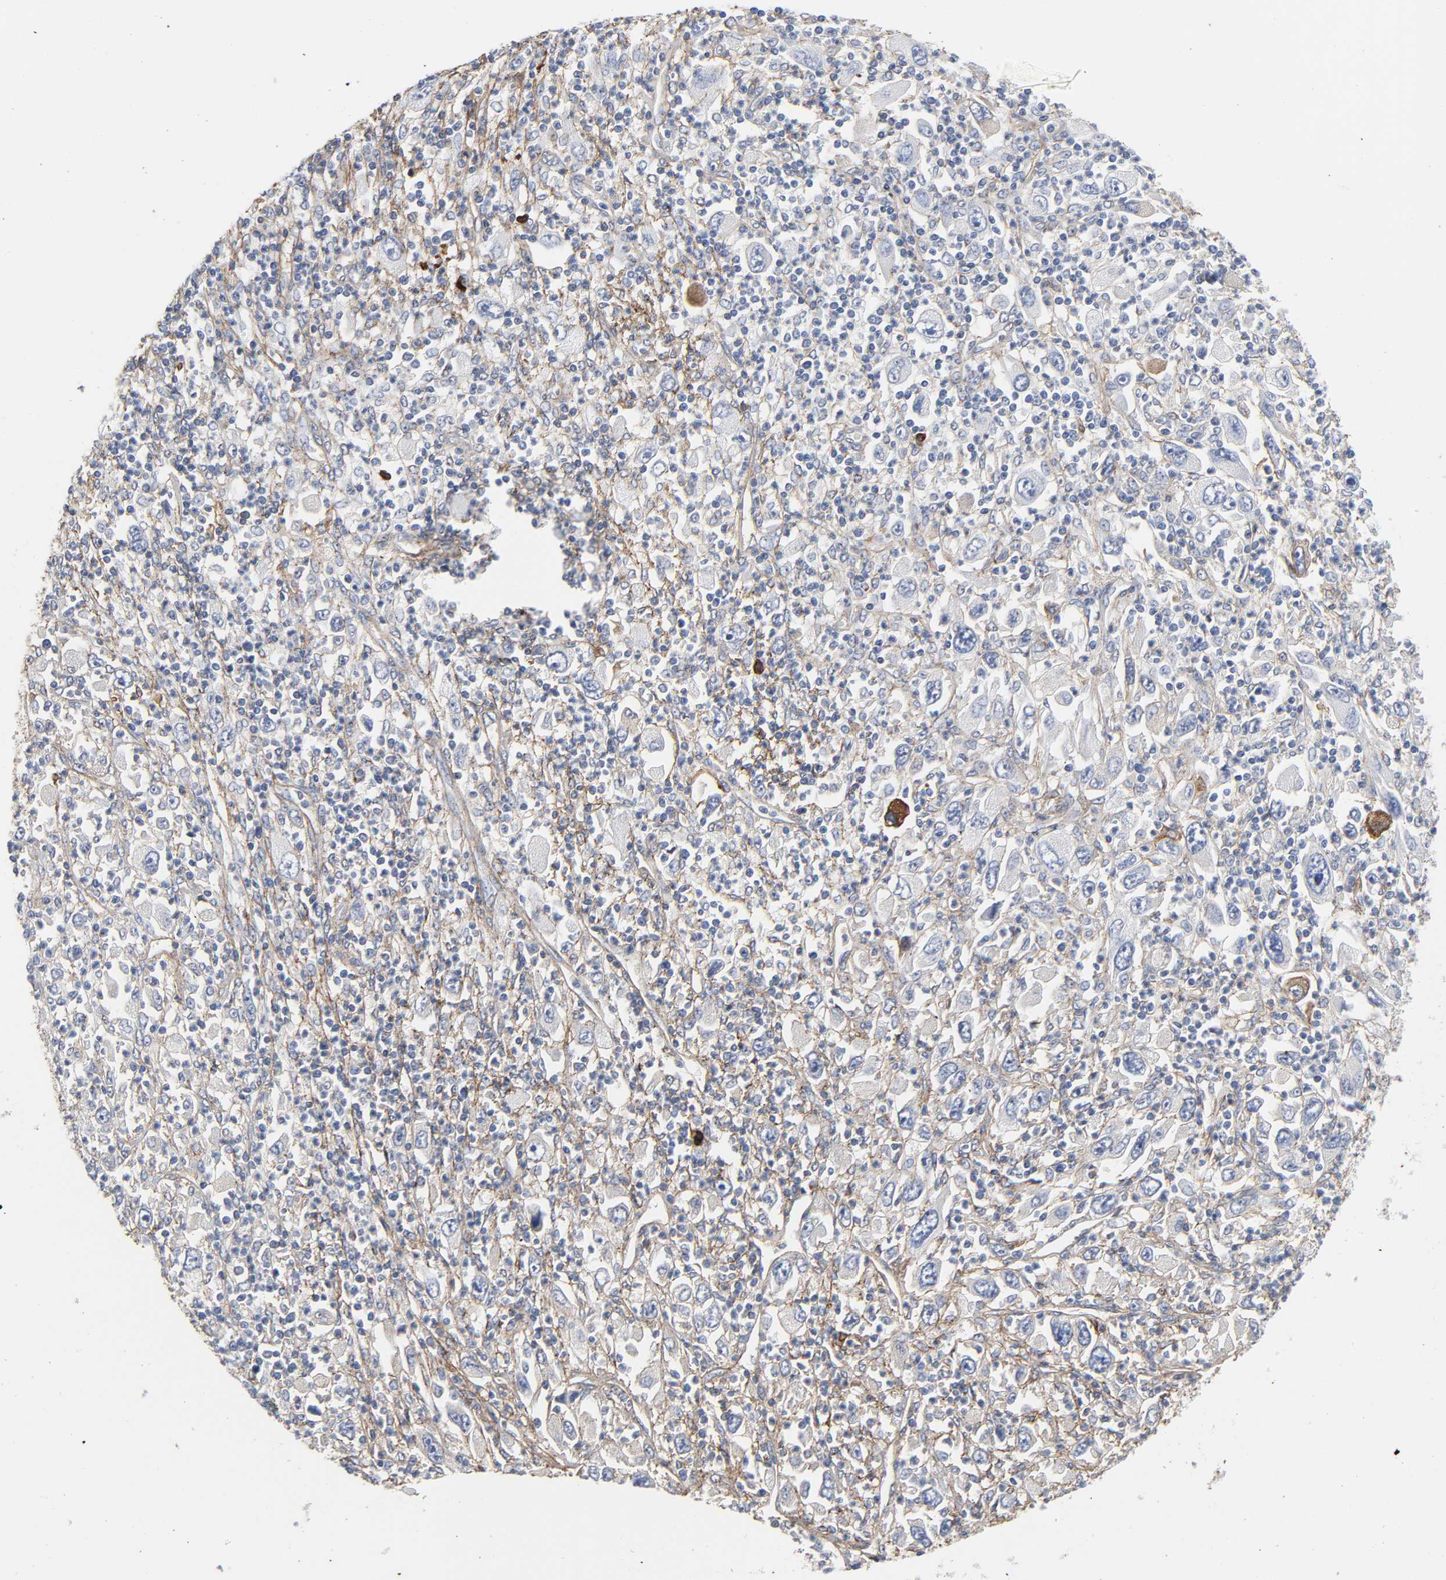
{"staining": {"intensity": "moderate", "quantity": "<25%", "location": "cytoplasmic/membranous"}, "tissue": "melanoma", "cell_type": "Tumor cells", "image_type": "cancer", "snomed": [{"axis": "morphology", "description": "Malignant melanoma, Metastatic site"}, {"axis": "topography", "description": "Skin"}], "caption": "The image reveals immunohistochemical staining of malignant melanoma (metastatic site). There is moderate cytoplasmic/membranous staining is identified in approximately <25% of tumor cells. Immunohistochemistry stains the protein in brown and the nuclei are stained blue.", "gene": "FBLN1", "patient": {"sex": "female", "age": 56}}